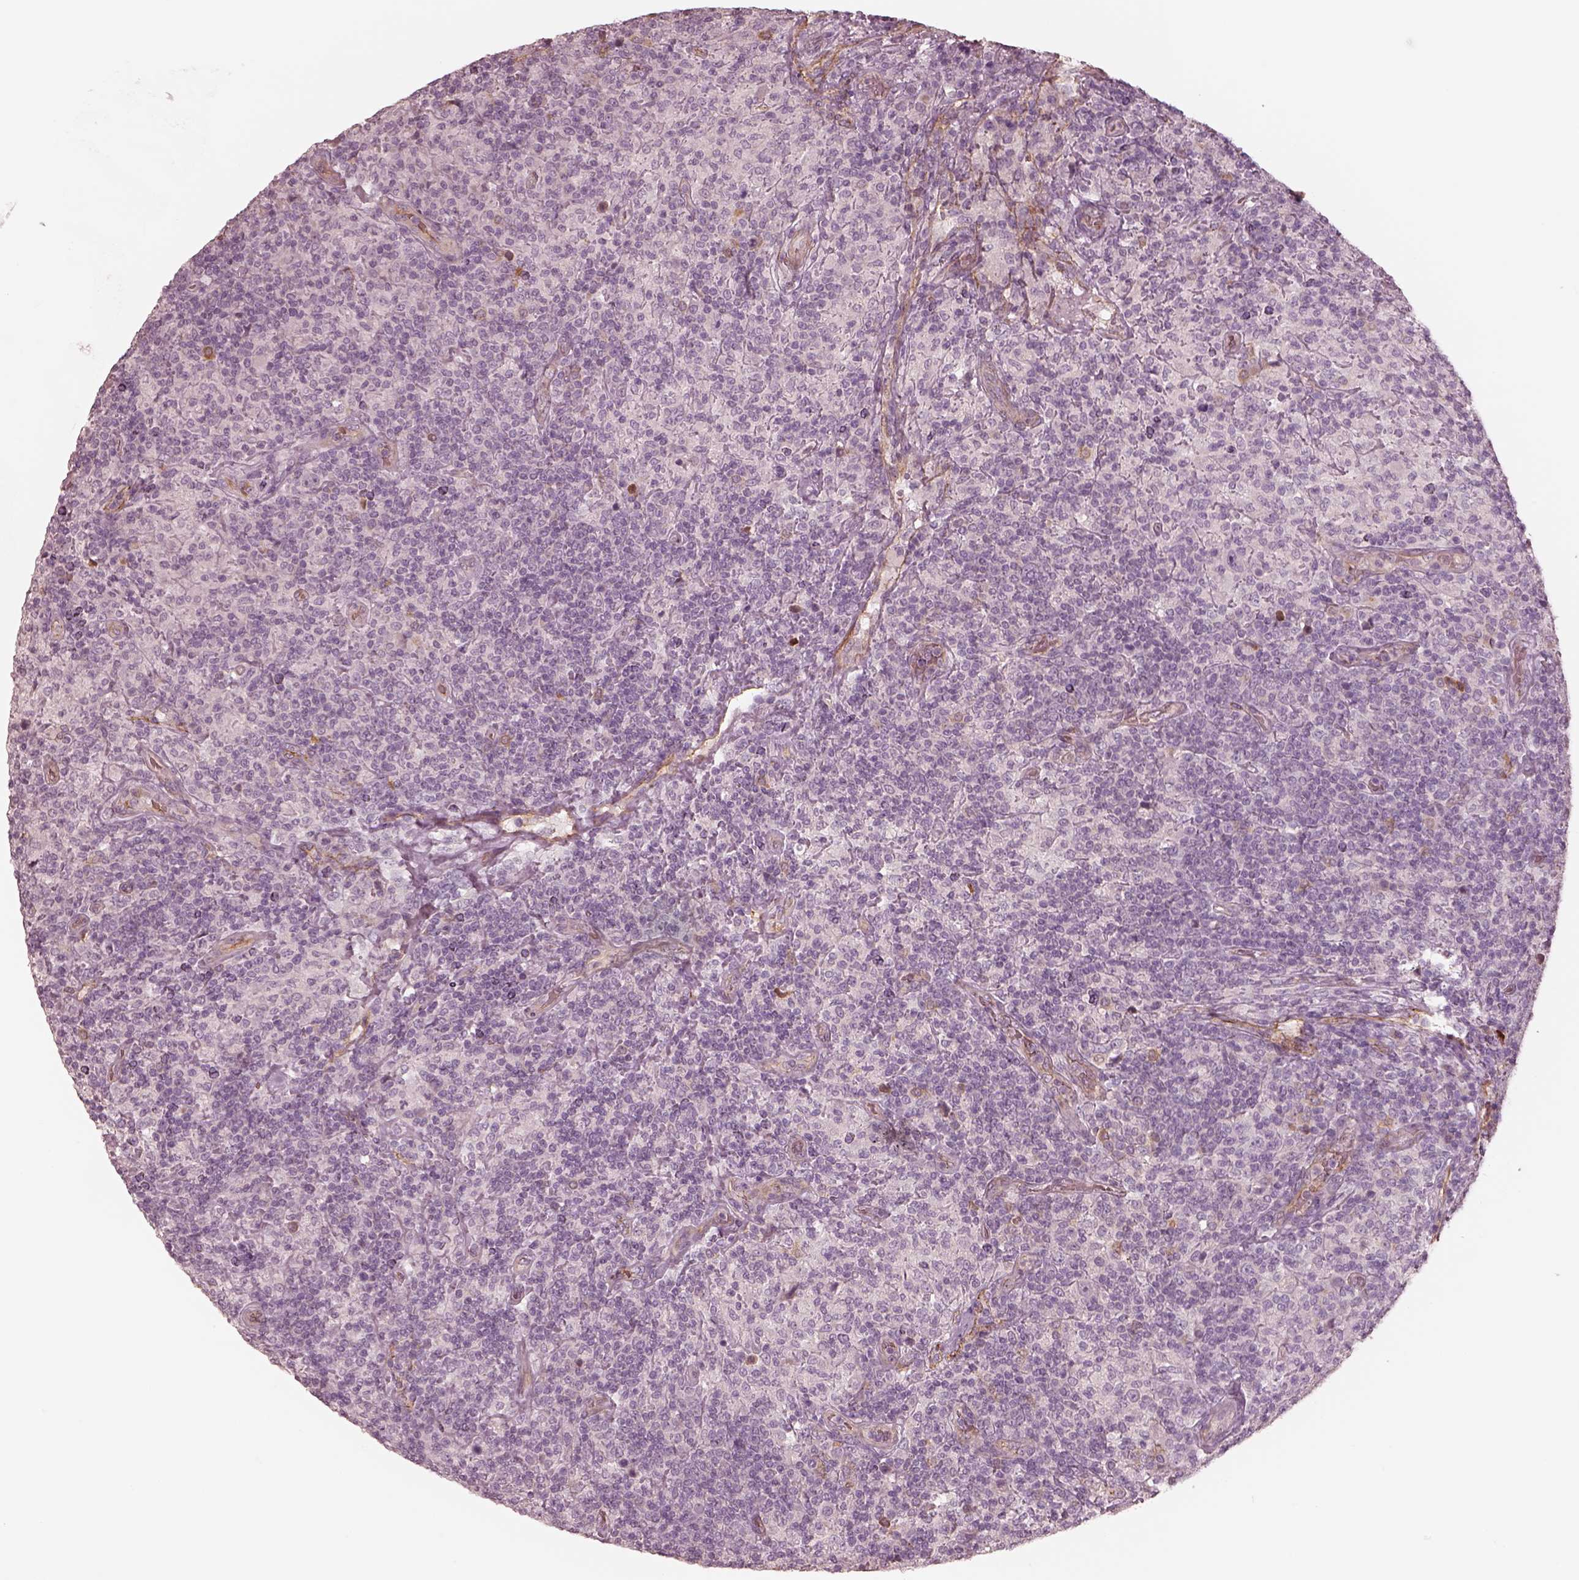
{"staining": {"intensity": "negative", "quantity": "none", "location": "none"}, "tissue": "lymphoma", "cell_type": "Tumor cells", "image_type": "cancer", "snomed": [{"axis": "morphology", "description": "Hodgkin's disease, NOS"}, {"axis": "topography", "description": "Lymph node"}], "caption": "Immunohistochemistry image of human Hodgkin's disease stained for a protein (brown), which reveals no staining in tumor cells.", "gene": "CRYM", "patient": {"sex": "male", "age": 70}}